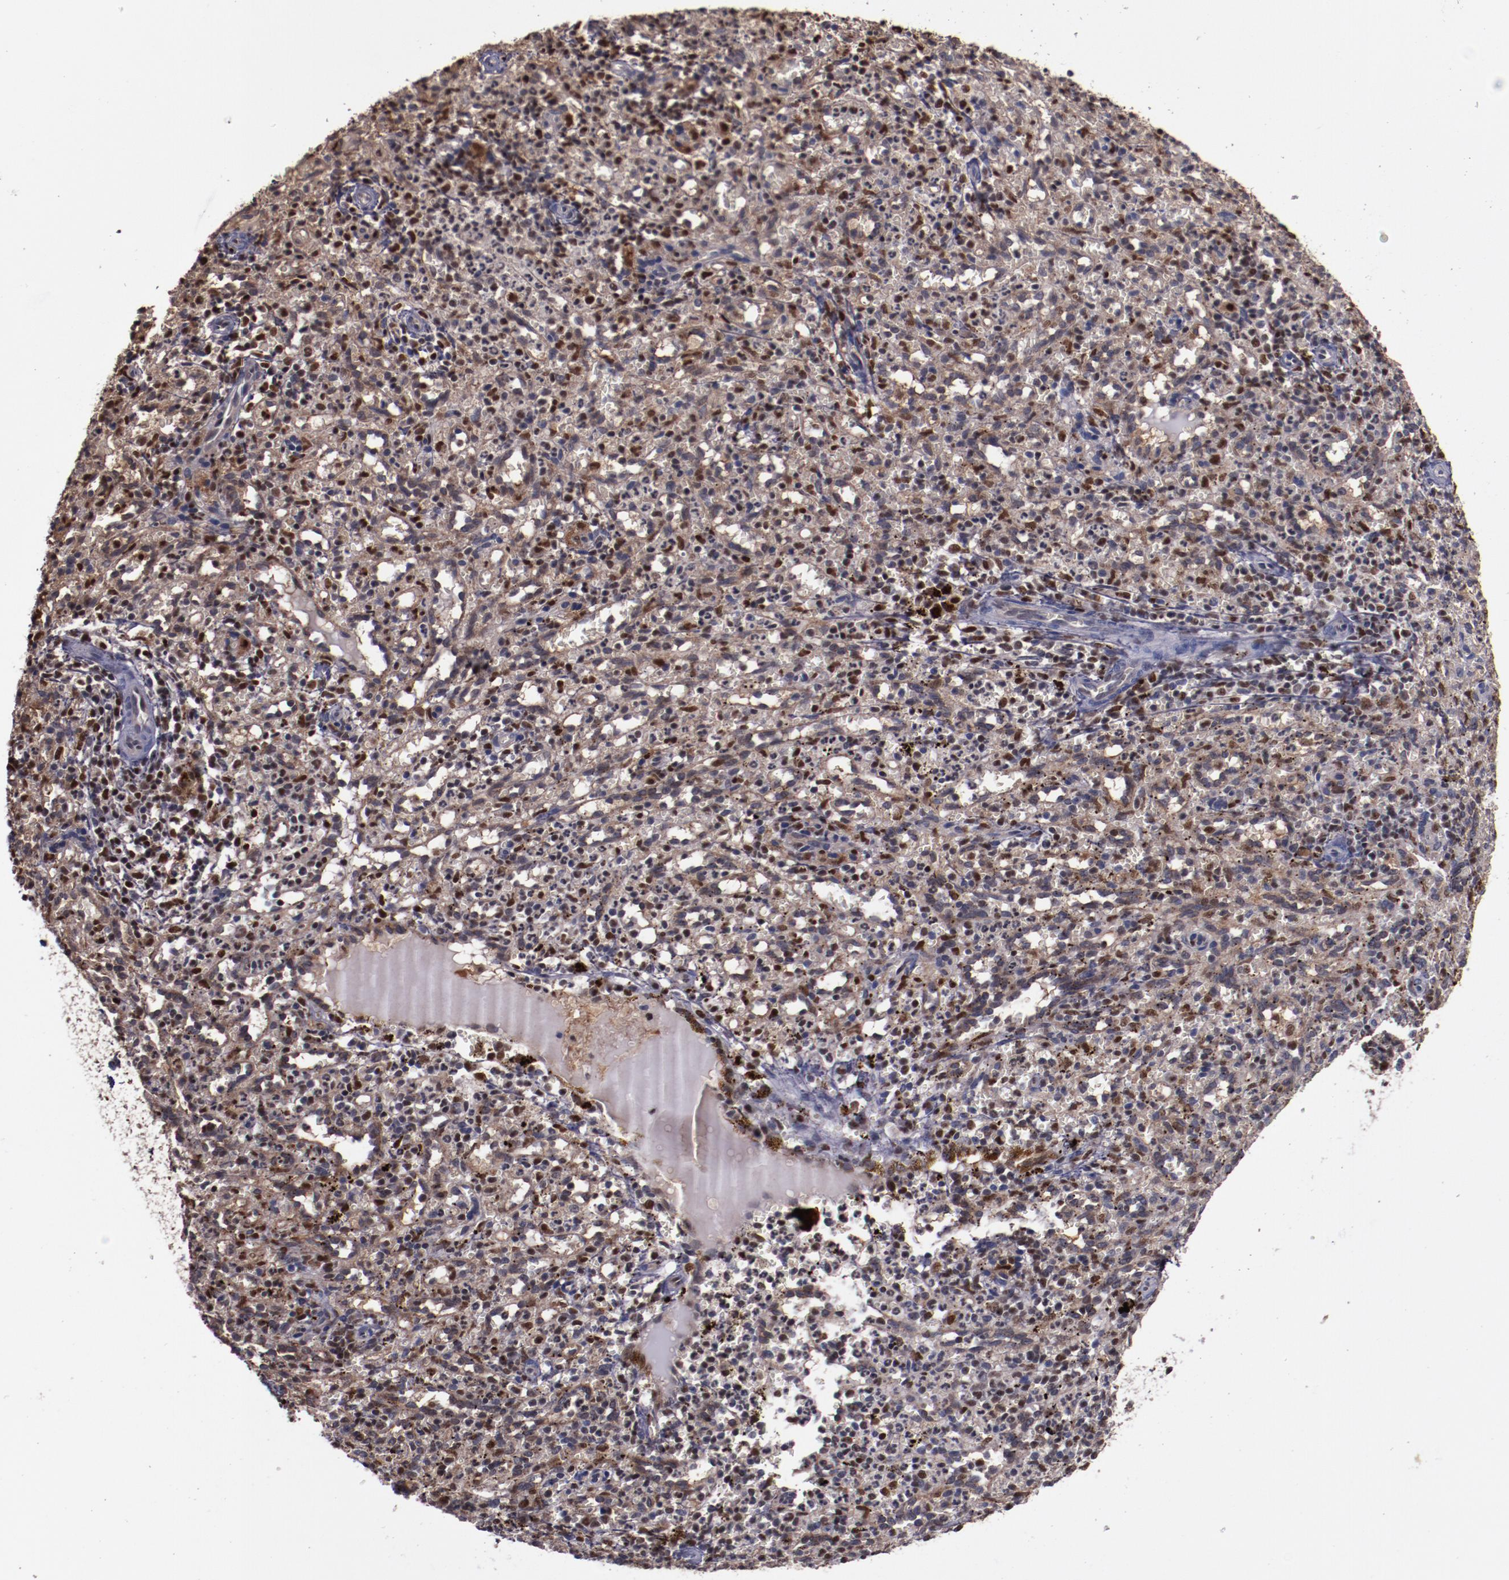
{"staining": {"intensity": "weak", "quantity": "<25%", "location": "nuclear"}, "tissue": "spleen", "cell_type": "Cells in red pulp", "image_type": "normal", "snomed": [{"axis": "morphology", "description": "Normal tissue, NOS"}, {"axis": "topography", "description": "Spleen"}], "caption": "Cells in red pulp are negative for brown protein staining in unremarkable spleen. Nuclei are stained in blue.", "gene": "CHEK2", "patient": {"sex": "female", "age": 10}}